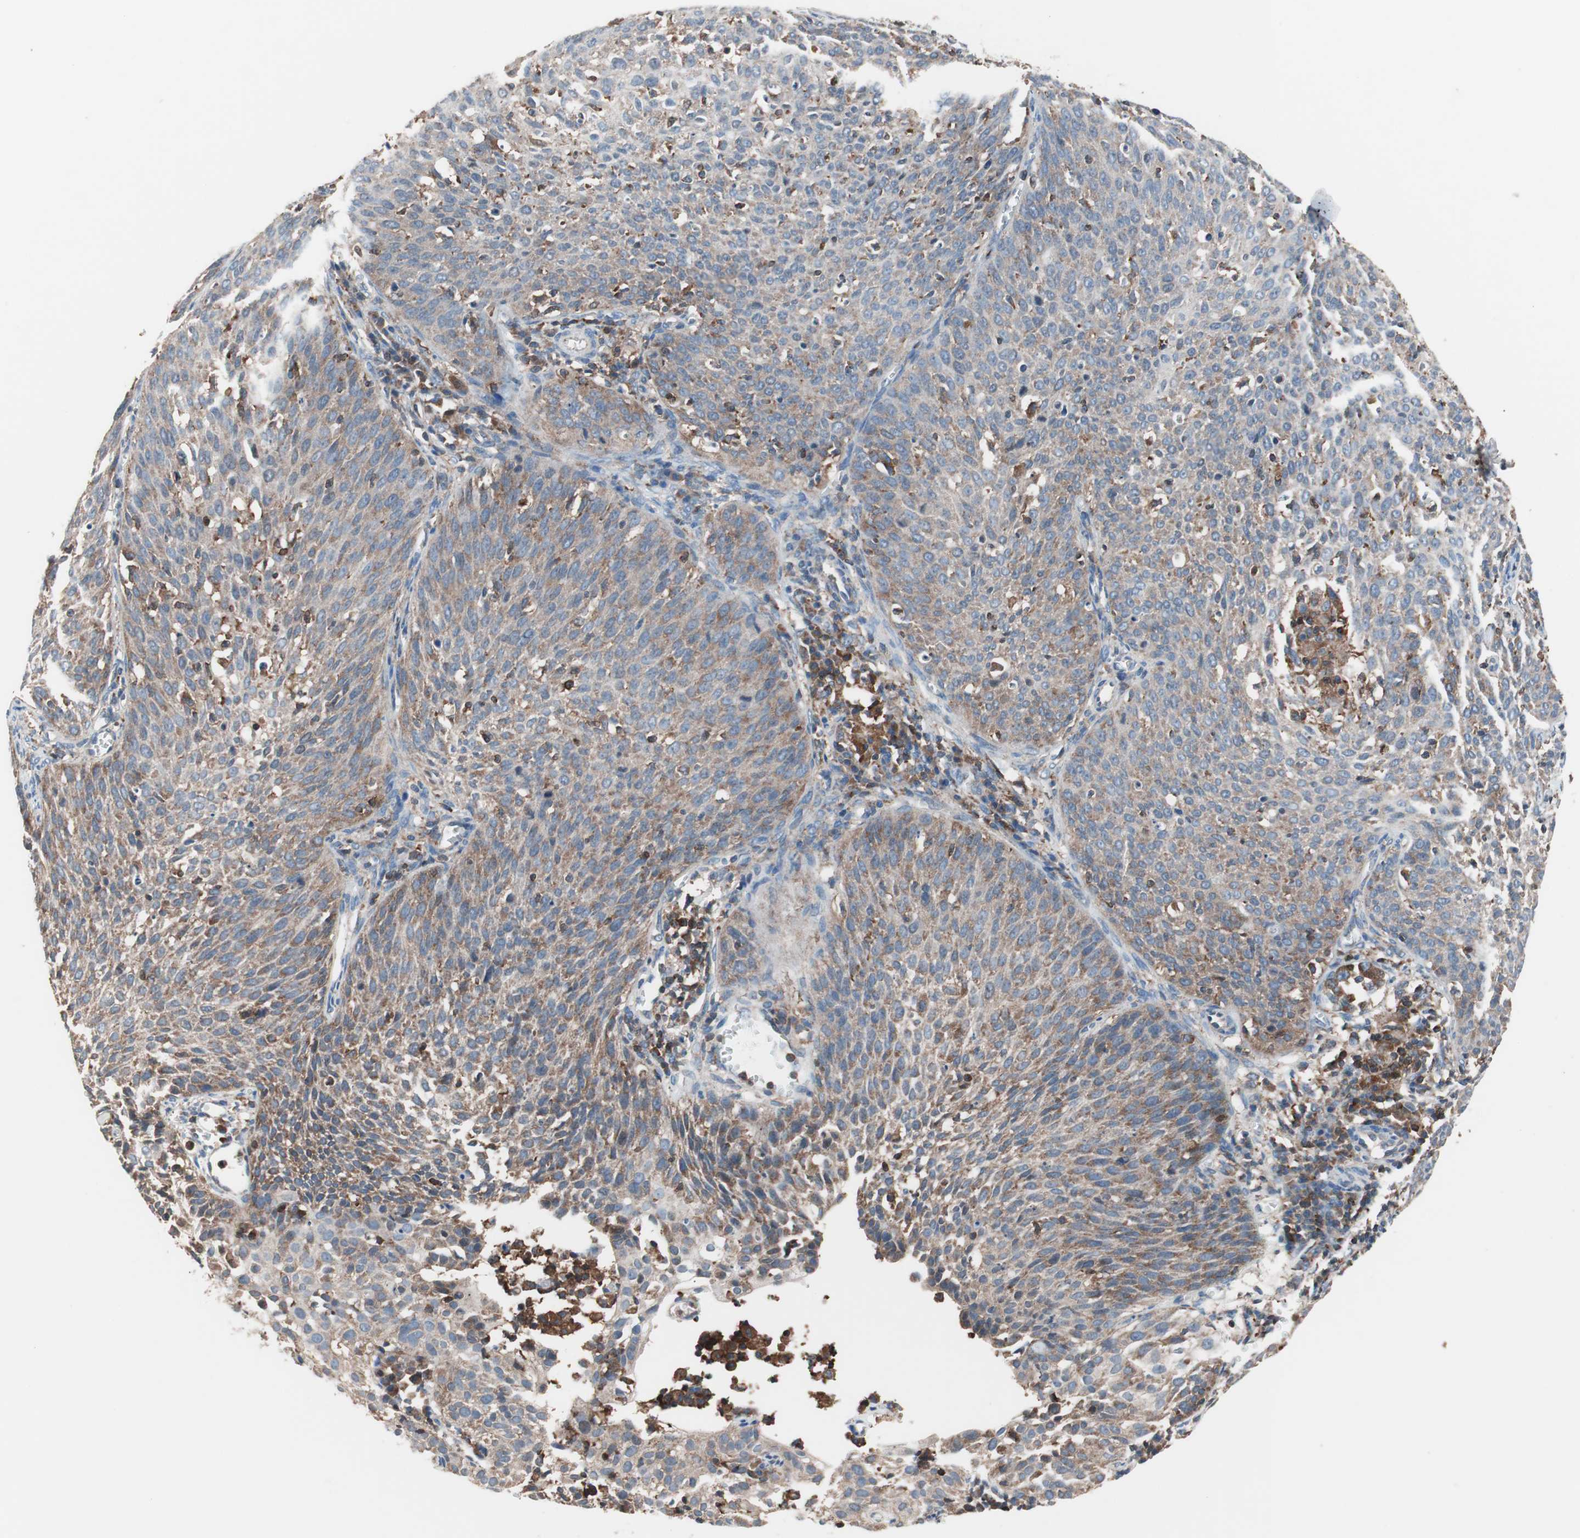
{"staining": {"intensity": "moderate", "quantity": ">75%", "location": "cytoplasmic/membranous"}, "tissue": "cervical cancer", "cell_type": "Tumor cells", "image_type": "cancer", "snomed": [{"axis": "morphology", "description": "Squamous cell carcinoma, NOS"}, {"axis": "topography", "description": "Cervix"}], "caption": "Human cervical squamous cell carcinoma stained with a brown dye reveals moderate cytoplasmic/membranous positive positivity in approximately >75% of tumor cells.", "gene": "PIK3R1", "patient": {"sex": "female", "age": 38}}